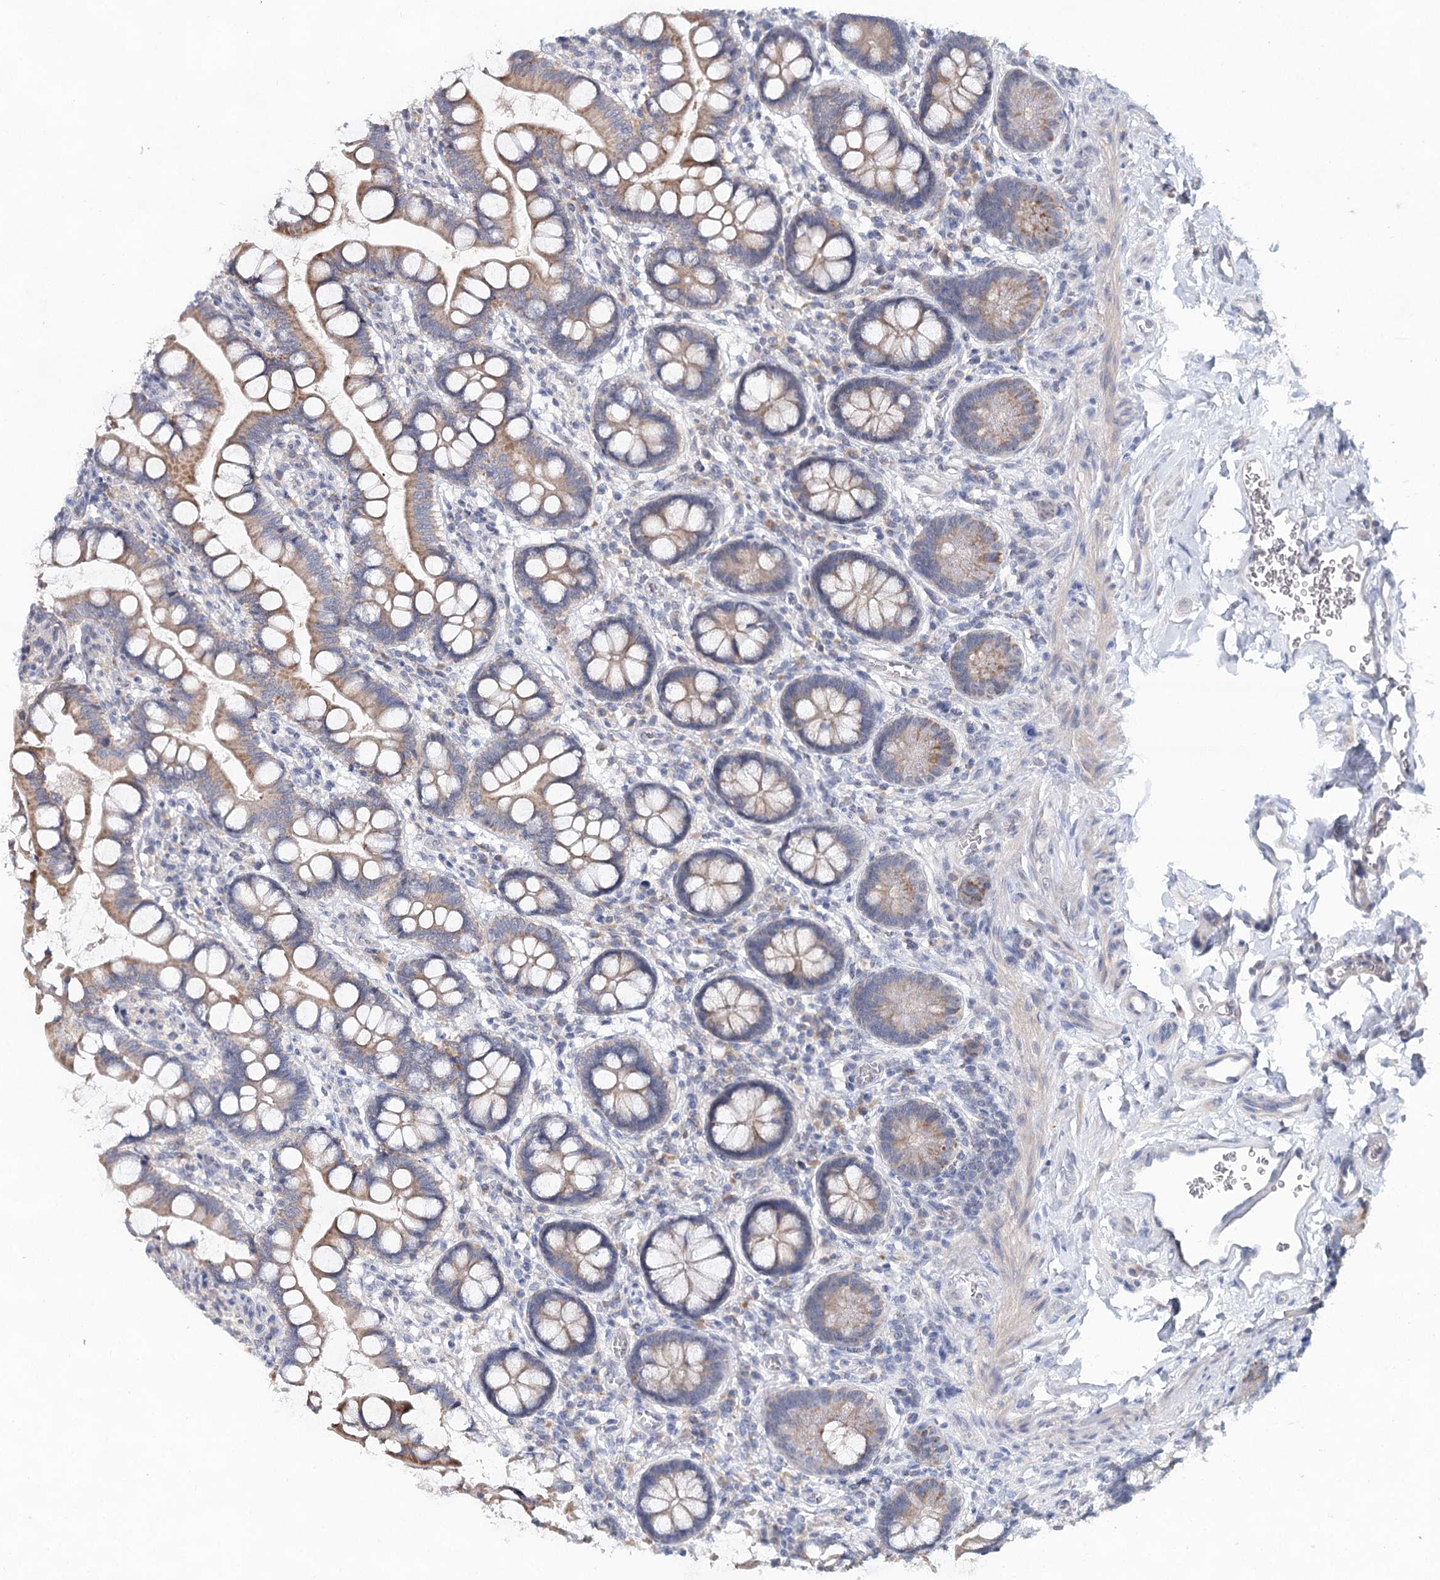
{"staining": {"intensity": "moderate", "quantity": ">75%", "location": "cytoplasmic/membranous"}, "tissue": "small intestine", "cell_type": "Glandular cells", "image_type": "normal", "snomed": [{"axis": "morphology", "description": "Normal tissue, NOS"}, {"axis": "topography", "description": "Small intestine"}], "caption": "This histopathology image displays IHC staining of benign small intestine, with medium moderate cytoplasmic/membranous staining in about >75% of glandular cells.", "gene": "BLTP1", "patient": {"sex": "male", "age": 52}}